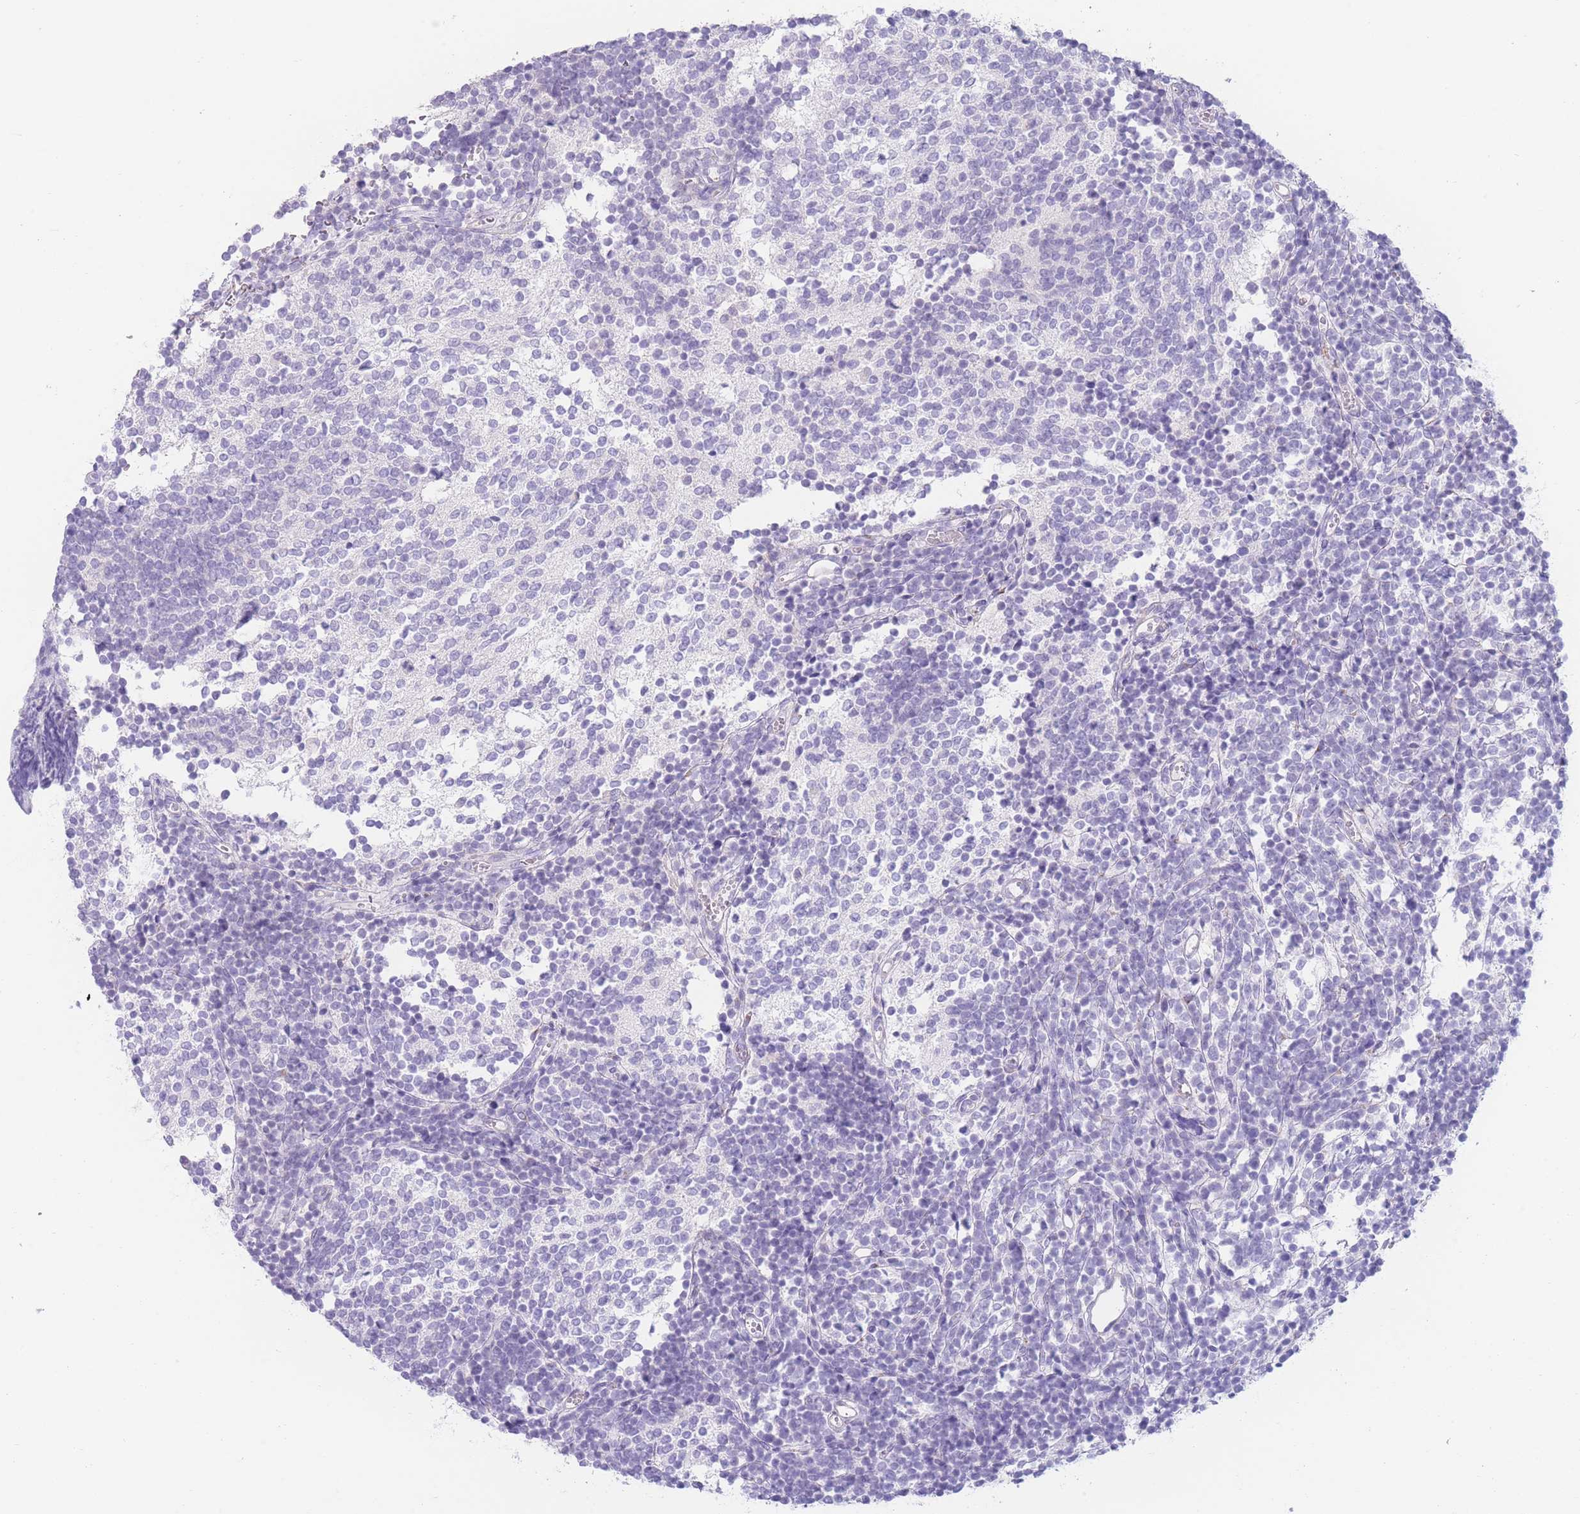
{"staining": {"intensity": "negative", "quantity": "none", "location": "none"}, "tissue": "glioma", "cell_type": "Tumor cells", "image_type": "cancer", "snomed": [{"axis": "morphology", "description": "Glioma, malignant, Low grade"}, {"axis": "topography", "description": "Brain"}], "caption": "An immunohistochemistry (IHC) image of low-grade glioma (malignant) is shown. There is no staining in tumor cells of low-grade glioma (malignant). (DAB (3,3'-diaminobenzidine) IHC, high magnification).", "gene": "BHLHA15", "patient": {"sex": "female", "age": 1}}